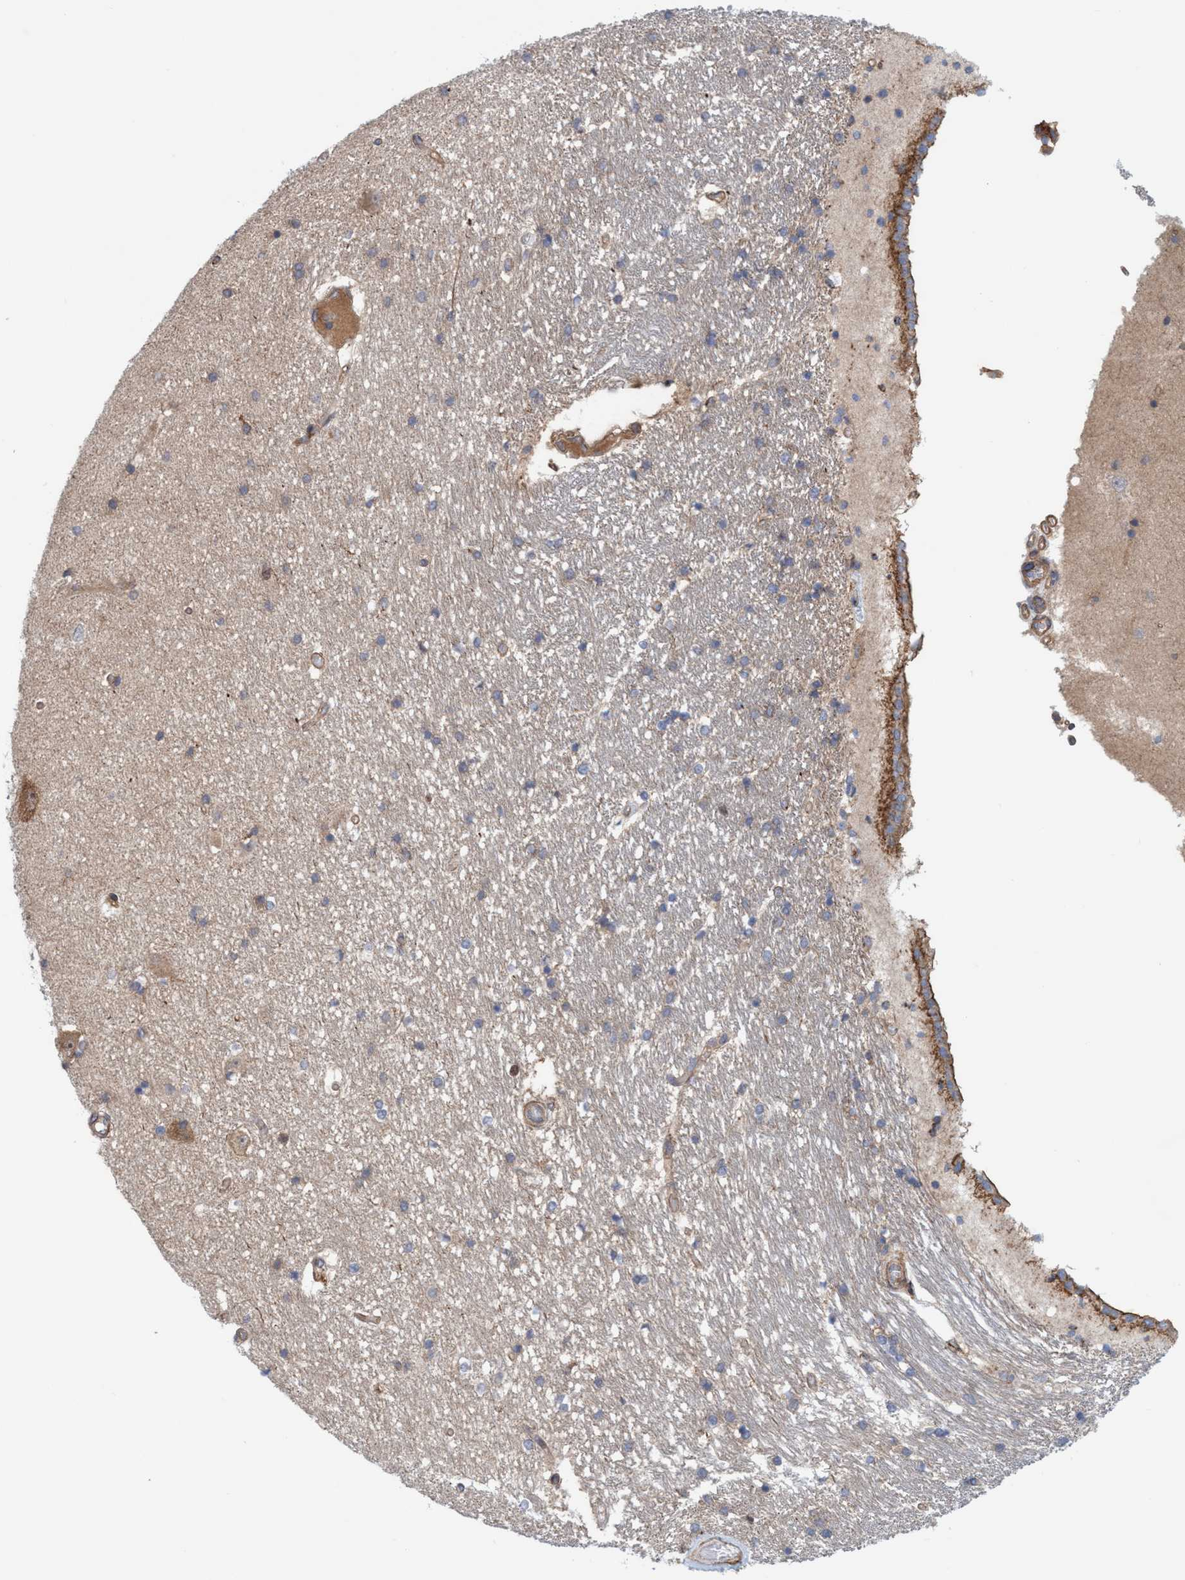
{"staining": {"intensity": "moderate", "quantity": "<25%", "location": "nuclear"}, "tissue": "hippocampus", "cell_type": "Glial cells", "image_type": "normal", "snomed": [{"axis": "morphology", "description": "Normal tissue, NOS"}, {"axis": "topography", "description": "Hippocampus"}], "caption": "Unremarkable hippocampus reveals moderate nuclear staining in about <25% of glial cells, visualized by immunohistochemistry. The staining is performed using DAB brown chromogen to label protein expression. The nuclei are counter-stained blue using hematoxylin.", "gene": "SPECC1", "patient": {"sex": "male", "age": 45}}